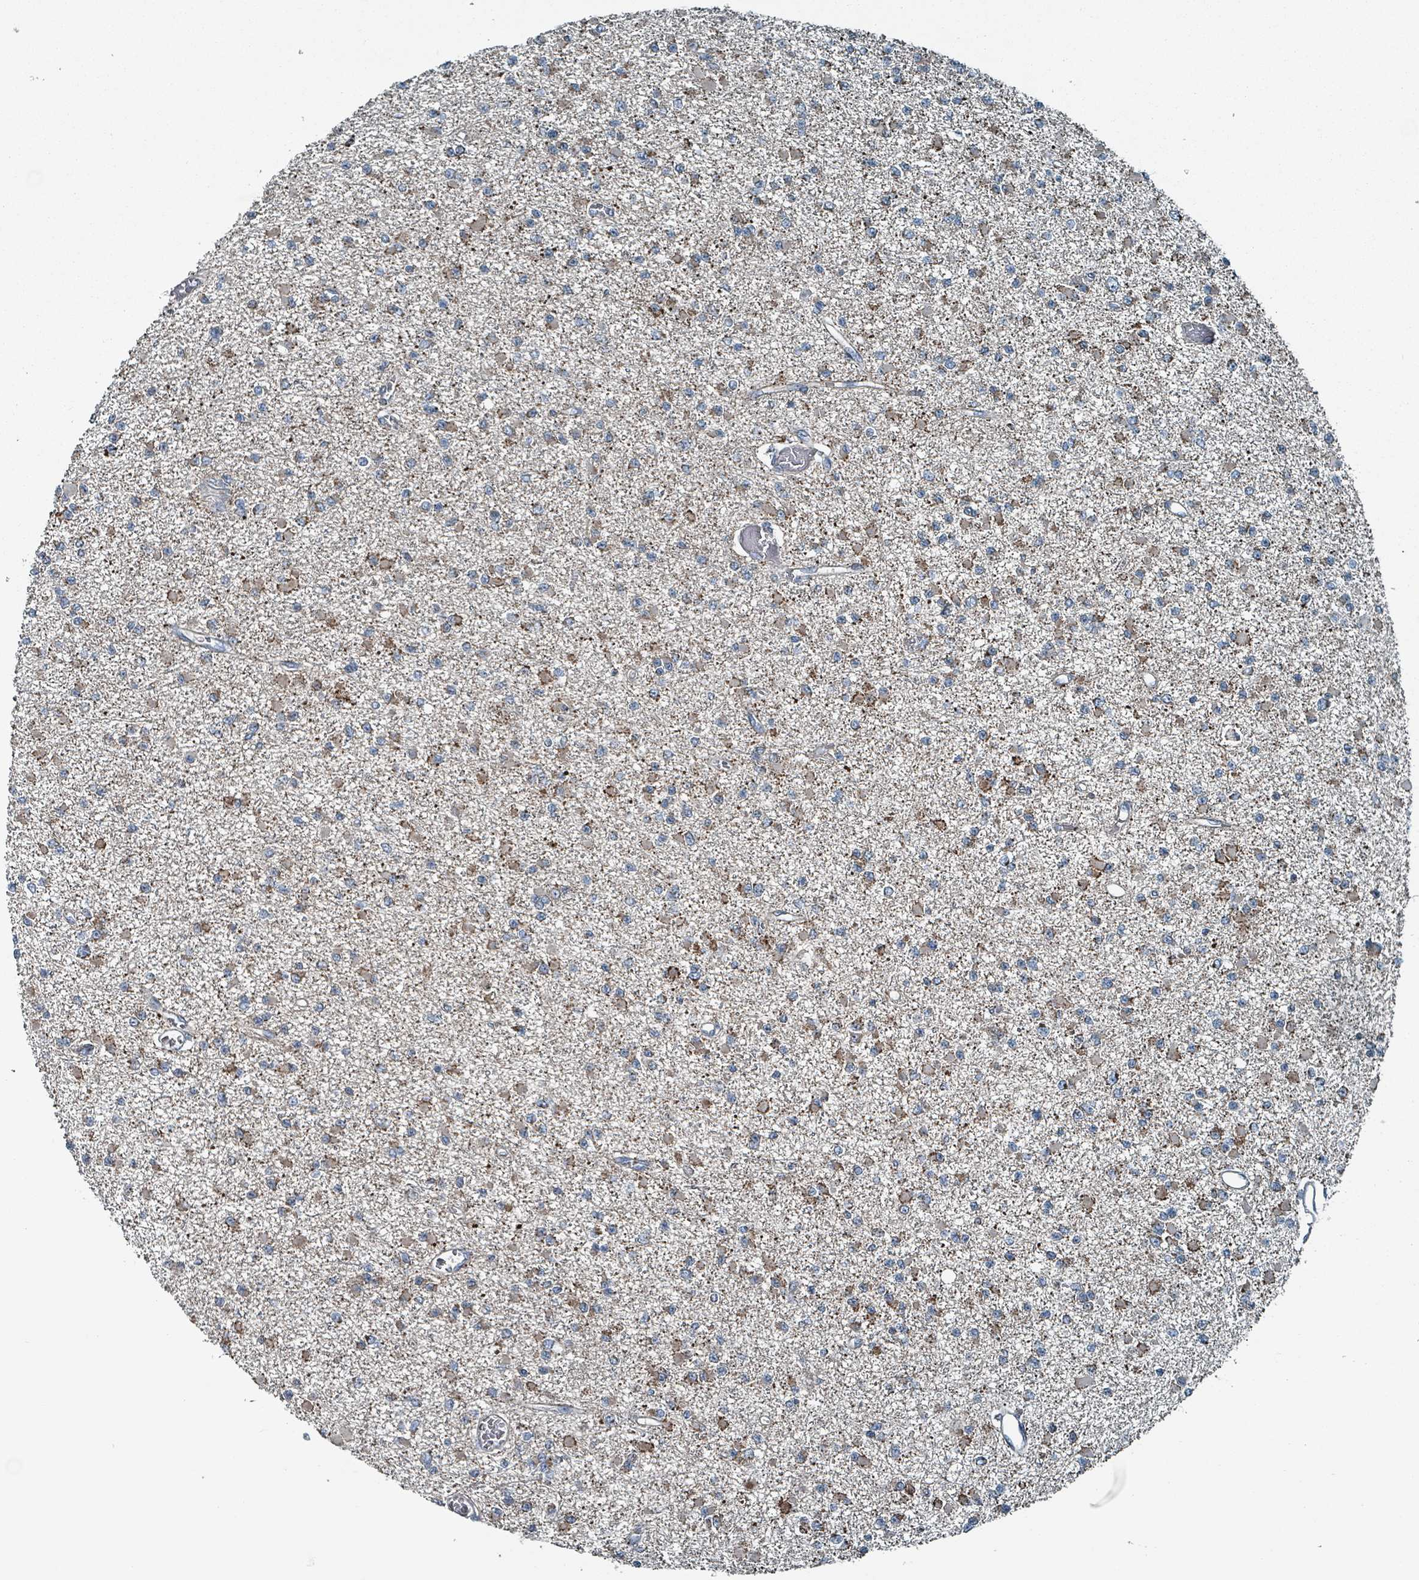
{"staining": {"intensity": "moderate", "quantity": "<25%", "location": "cytoplasmic/membranous"}, "tissue": "glioma", "cell_type": "Tumor cells", "image_type": "cancer", "snomed": [{"axis": "morphology", "description": "Glioma, malignant, Low grade"}, {"axis": "topography", "description": "Brain"}], "caption": "Low-grade glioma (malignant) tissue exhibits moderate cytoplasmic/membranous expression in approximately <25% of tumor cells, visualized by immunohistochemistry. Nuclei are stained in blue.", "gene": "ABHD18", "patient": {"sex": "female", "age": 22}}